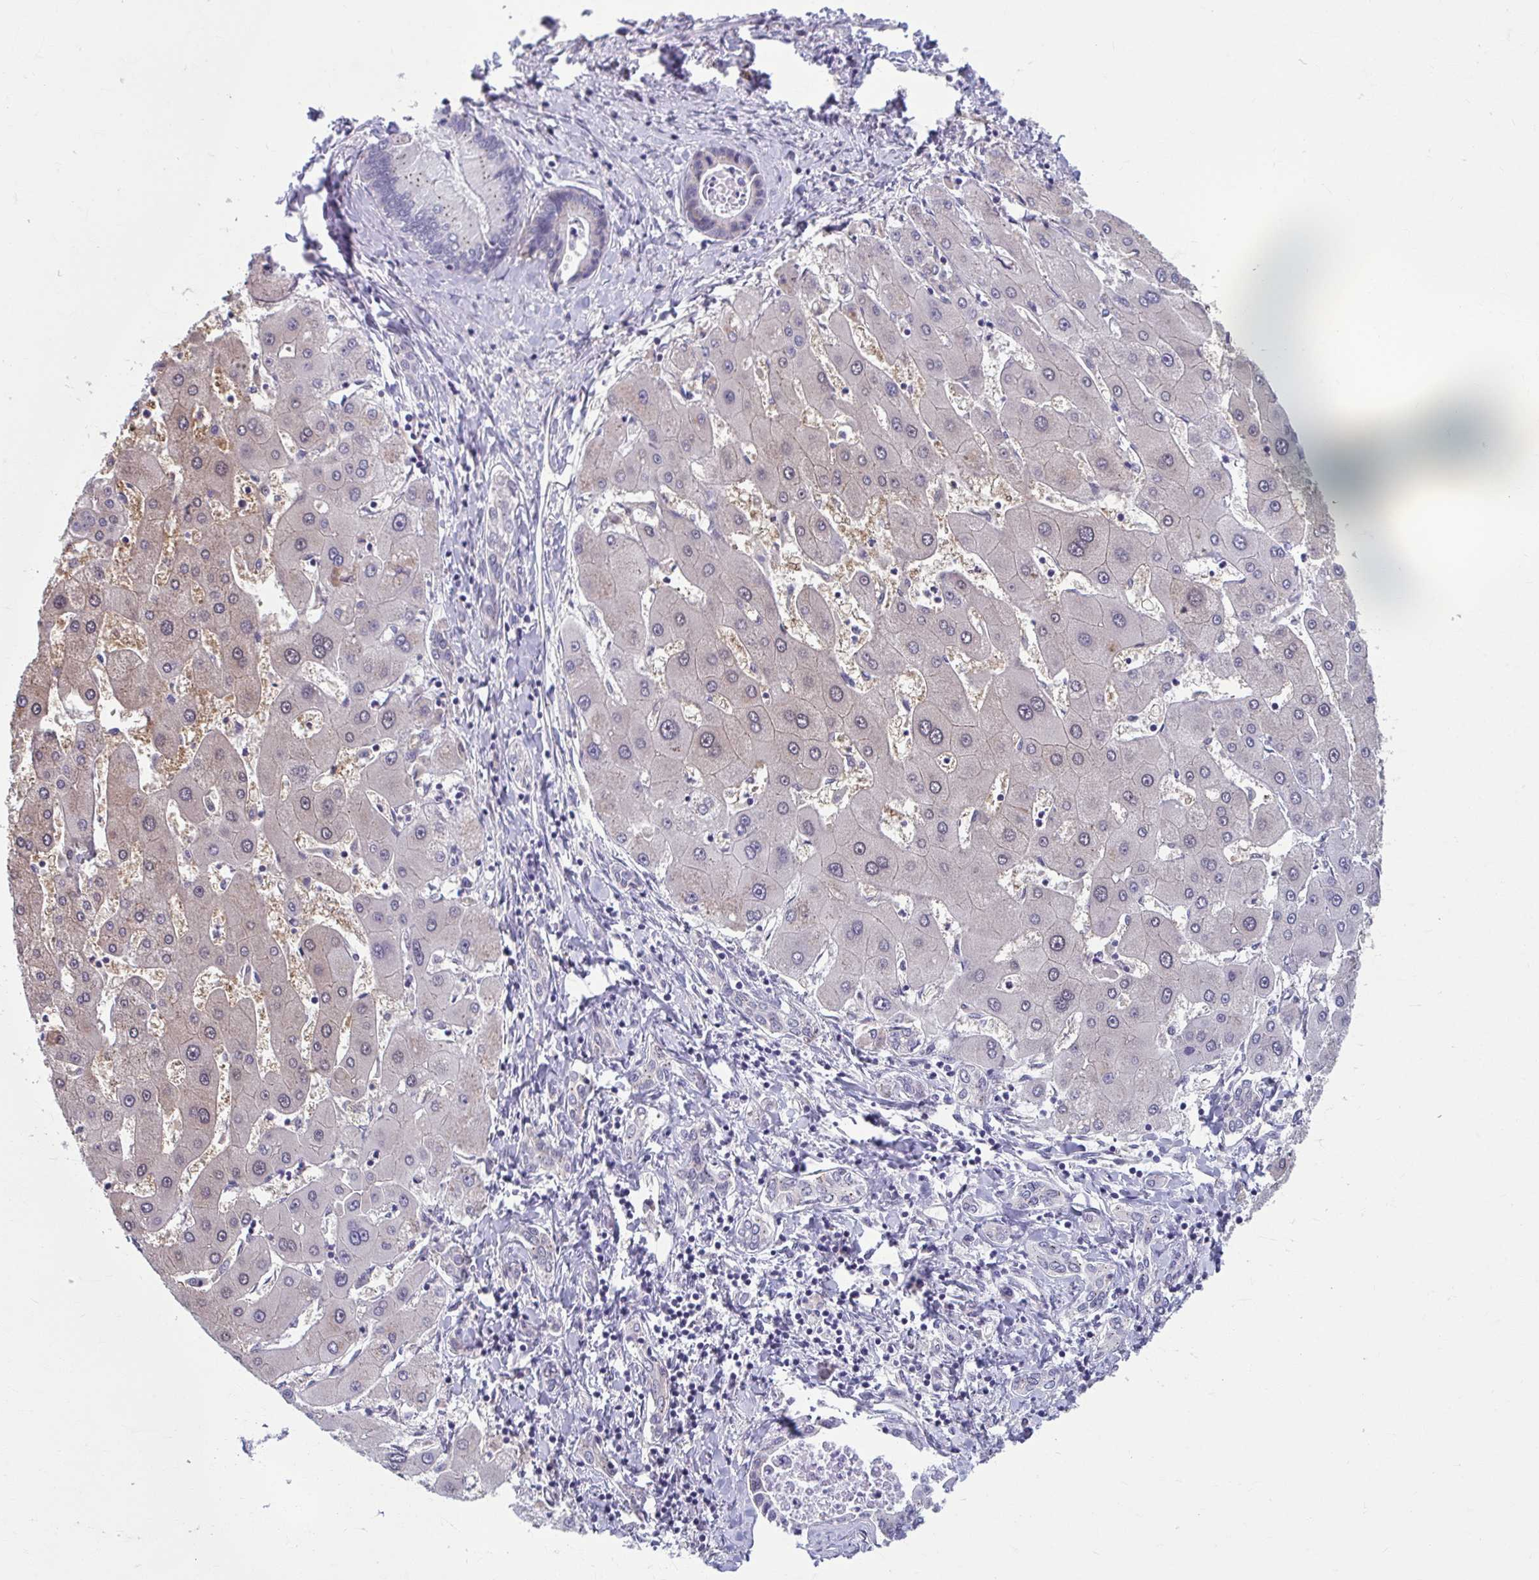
{"staining": {"intensity": "weak", "quantity": "<25%", "location": "cytoplasmic/membranous"}, "tissue": "liver cancer", "cell_type": "Tumor cells", "image_type": "cancer", "snomed": [{"axis": "morphology", "description": "Cholangiocarcinoma"}, {"axis": "topography", "description": "Liver"}], "caption": "A high-resolution image shows IHC staining of liver cholangiocarcinoma, which shows no significant expression in tumor cells.", "gene": "TMEM108", "patient": {"sex": "male", "age": 66}}